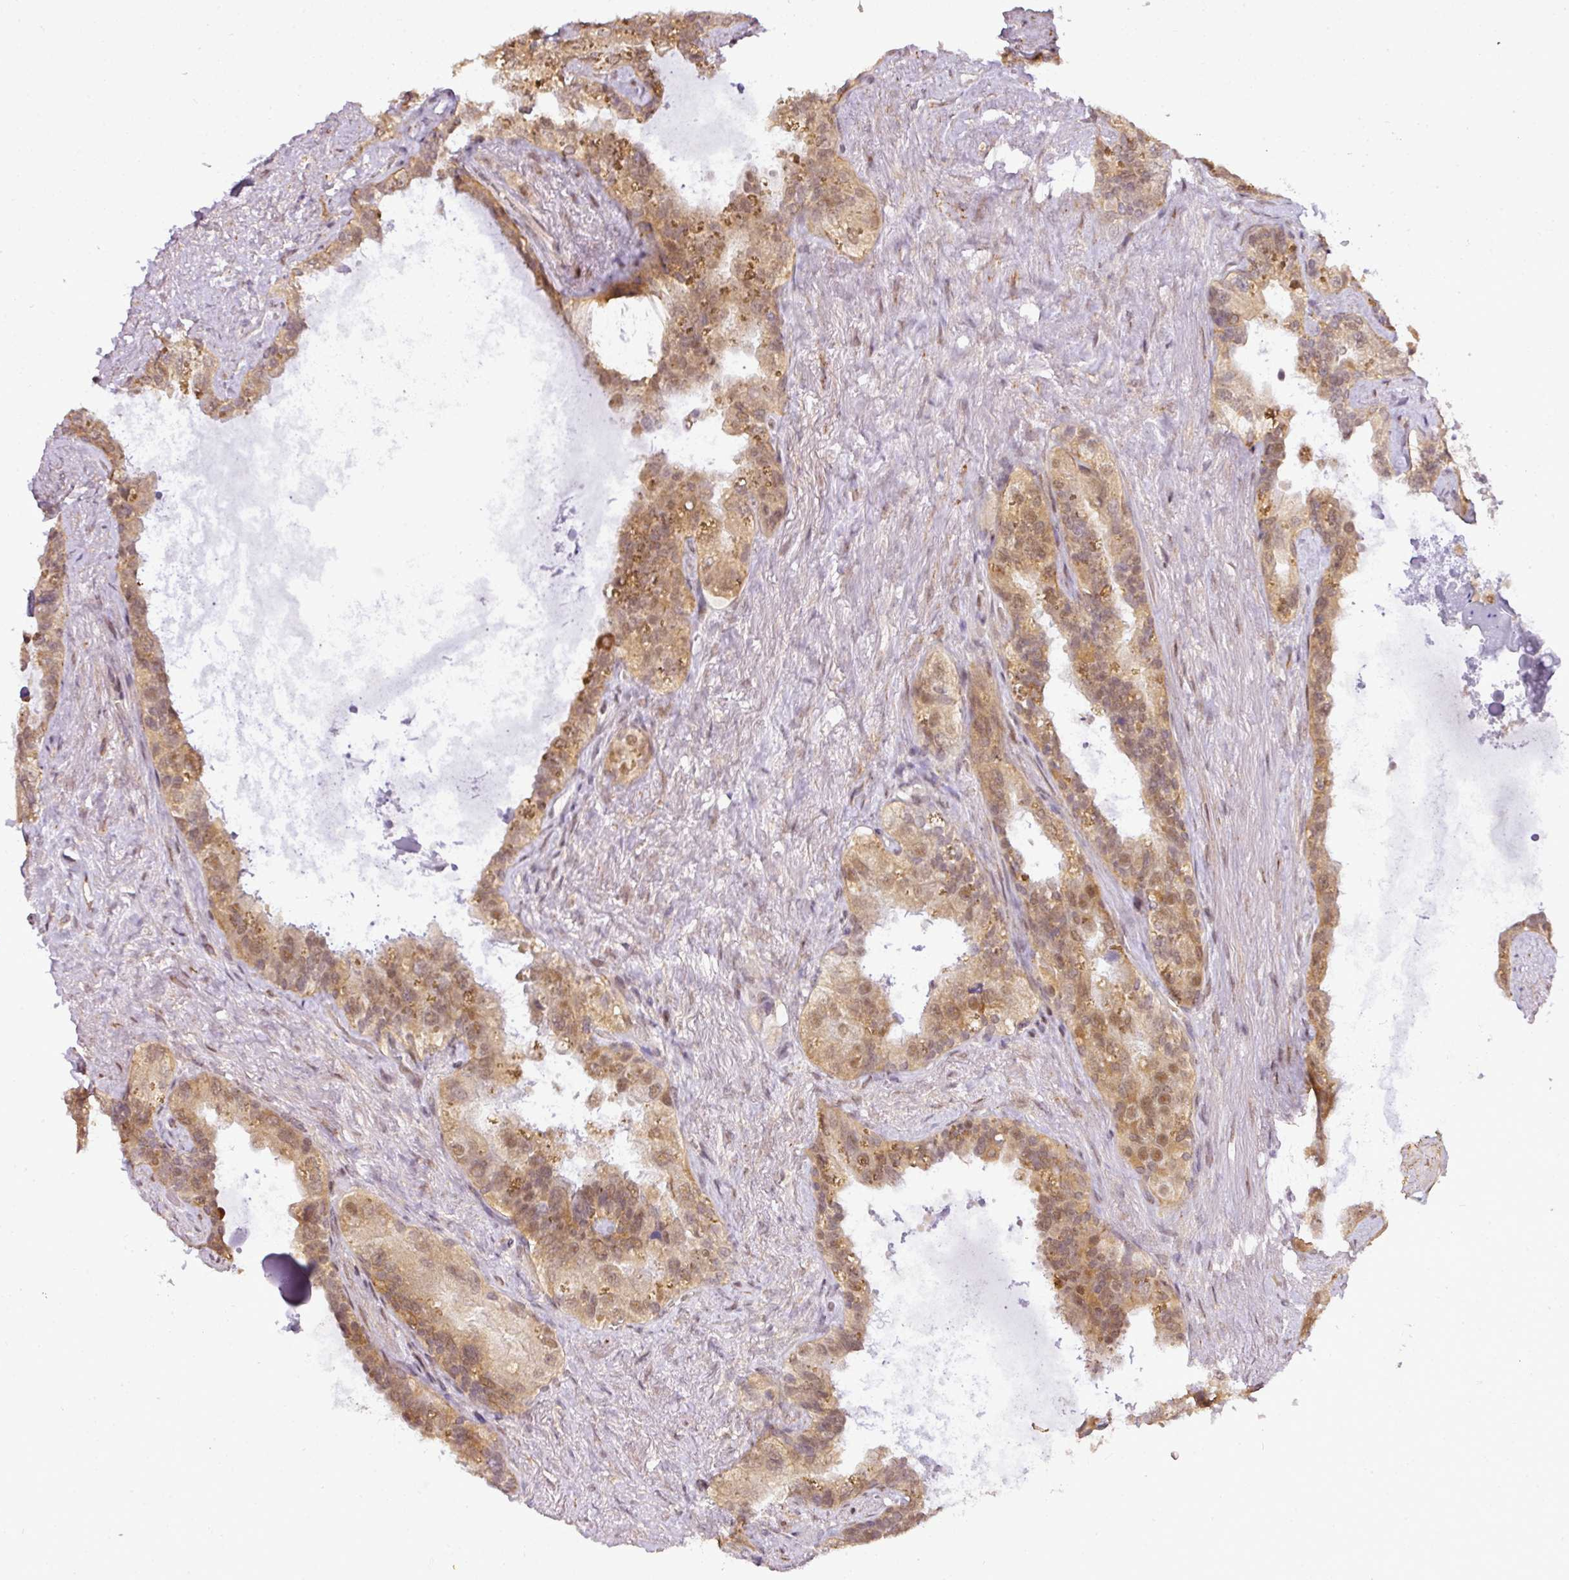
{"staining": {"intensity": "moderate", "quantity": ">75%", "location": "cytoplasmic/membranous,nuclear"}, "tissue": "seminal vesicle", "cell_type": "Glandular cells", "image_type": "normal", "snomed": [{"axis": "morphology", "description": "Normal tissue, NOS"}, {"axis": "topography", "description": "Seminal veicle"}, {"axis": "topography", "description": "Peripheral nerve tissue"}], "caption": "Protein expression analysis of normal human seminal vesicle reveals moderate cytoplasmic/membranous,nuclear expression in about >75% of glandular cells.", "gene": "C1orf226", "patient": {"sex": "male", "age": 76}}